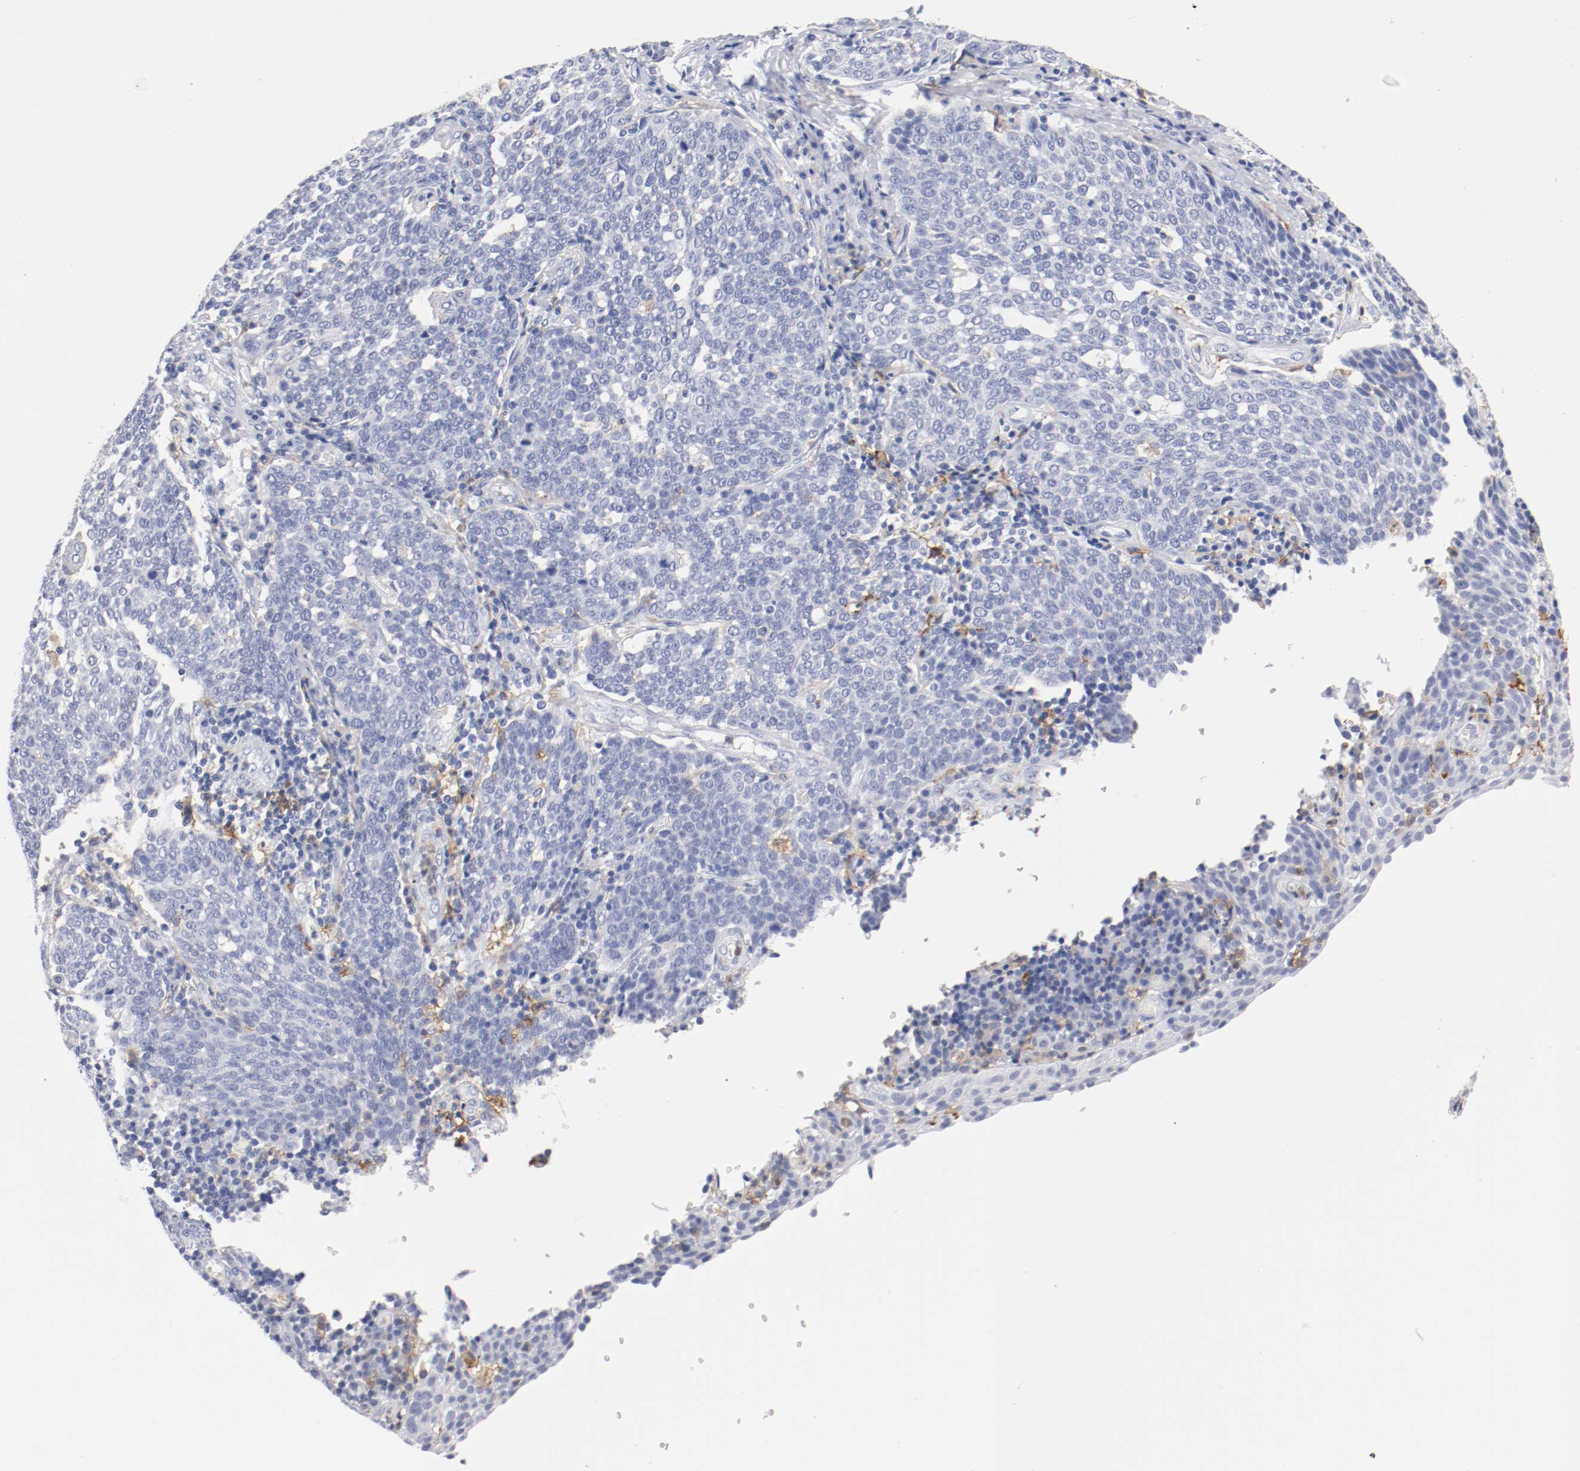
{"staining": {"intensity": "negative", "quantity": "none", "location": "none"}, "tissue": "cervical cancer", "cell_type": "Tumor cells", "image_type": "cancer", "snomed": [{"axis": "morphology", "description": "Squamous cell carcinoma, NOS"}, {"axis": "topography", "description": "Cervix"}], "caption": "This is an IHC micrograph of cervical squamous cell carcinoma. There is no staining in tumor cells.", "gene": "ITGAX", "patient": {"sex": "female", "age": 34}}